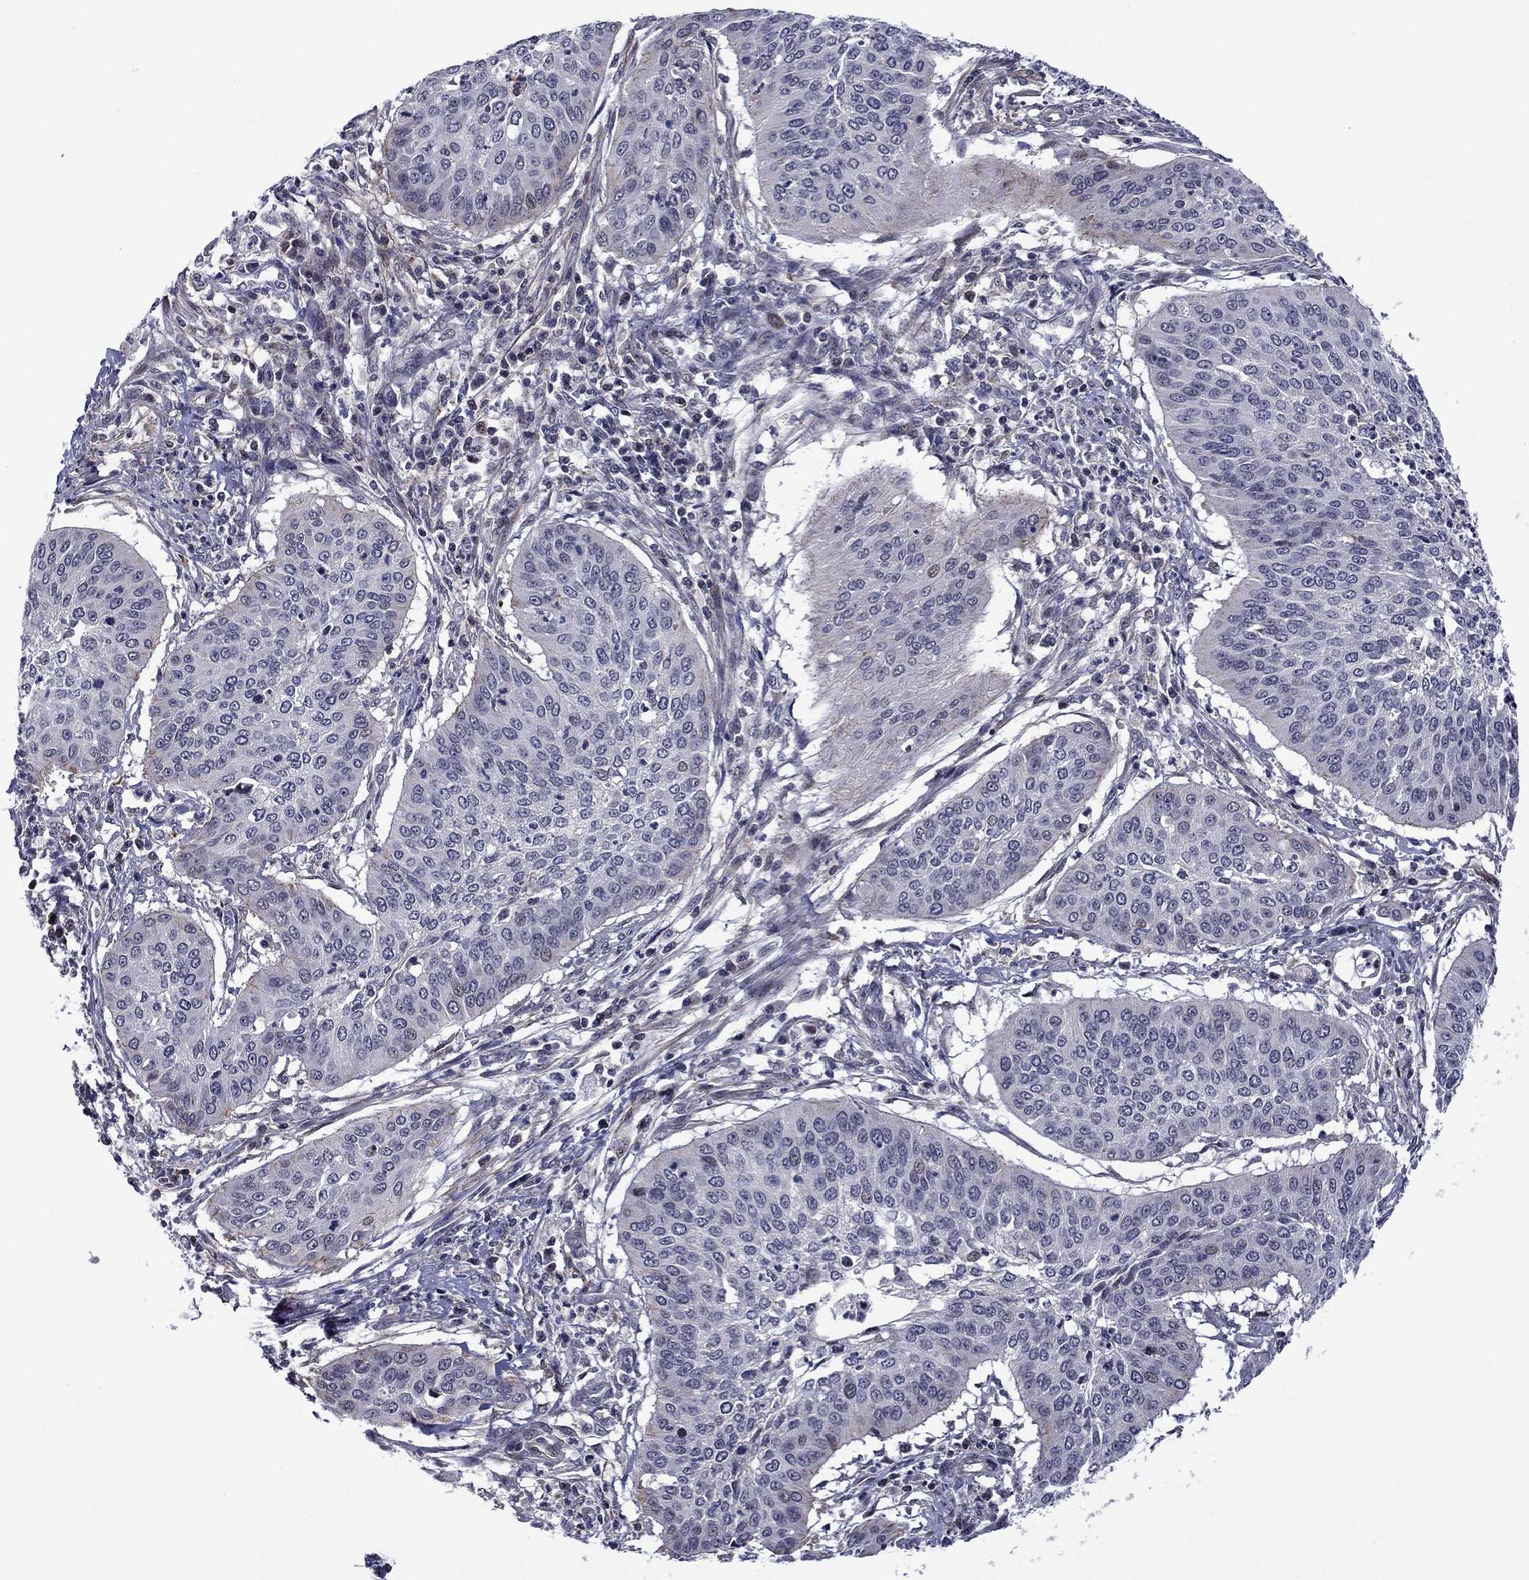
{"staining": {"intensity": "negative", "quantity": "none", "location": "none"}, "tissue": "cervical cancer", "cell_type": "Tumor cells", "image_type": "cancer", "snomed": [{"axis": "morphology", "description": "Normal tissue, NOS"}, {"axis": "morphology", "description": "Squamous cell carcinoma, NOS"}, {"axis": "topography", "description": "Cervix"}], "caption": "Cervical cancer (squamous cell carcinoma) was stained to show a protein in brown. There is no significant positivity in tumor cells.", "gene": "B3GAT1", "patient": {"sex": "female", "age": 39}}